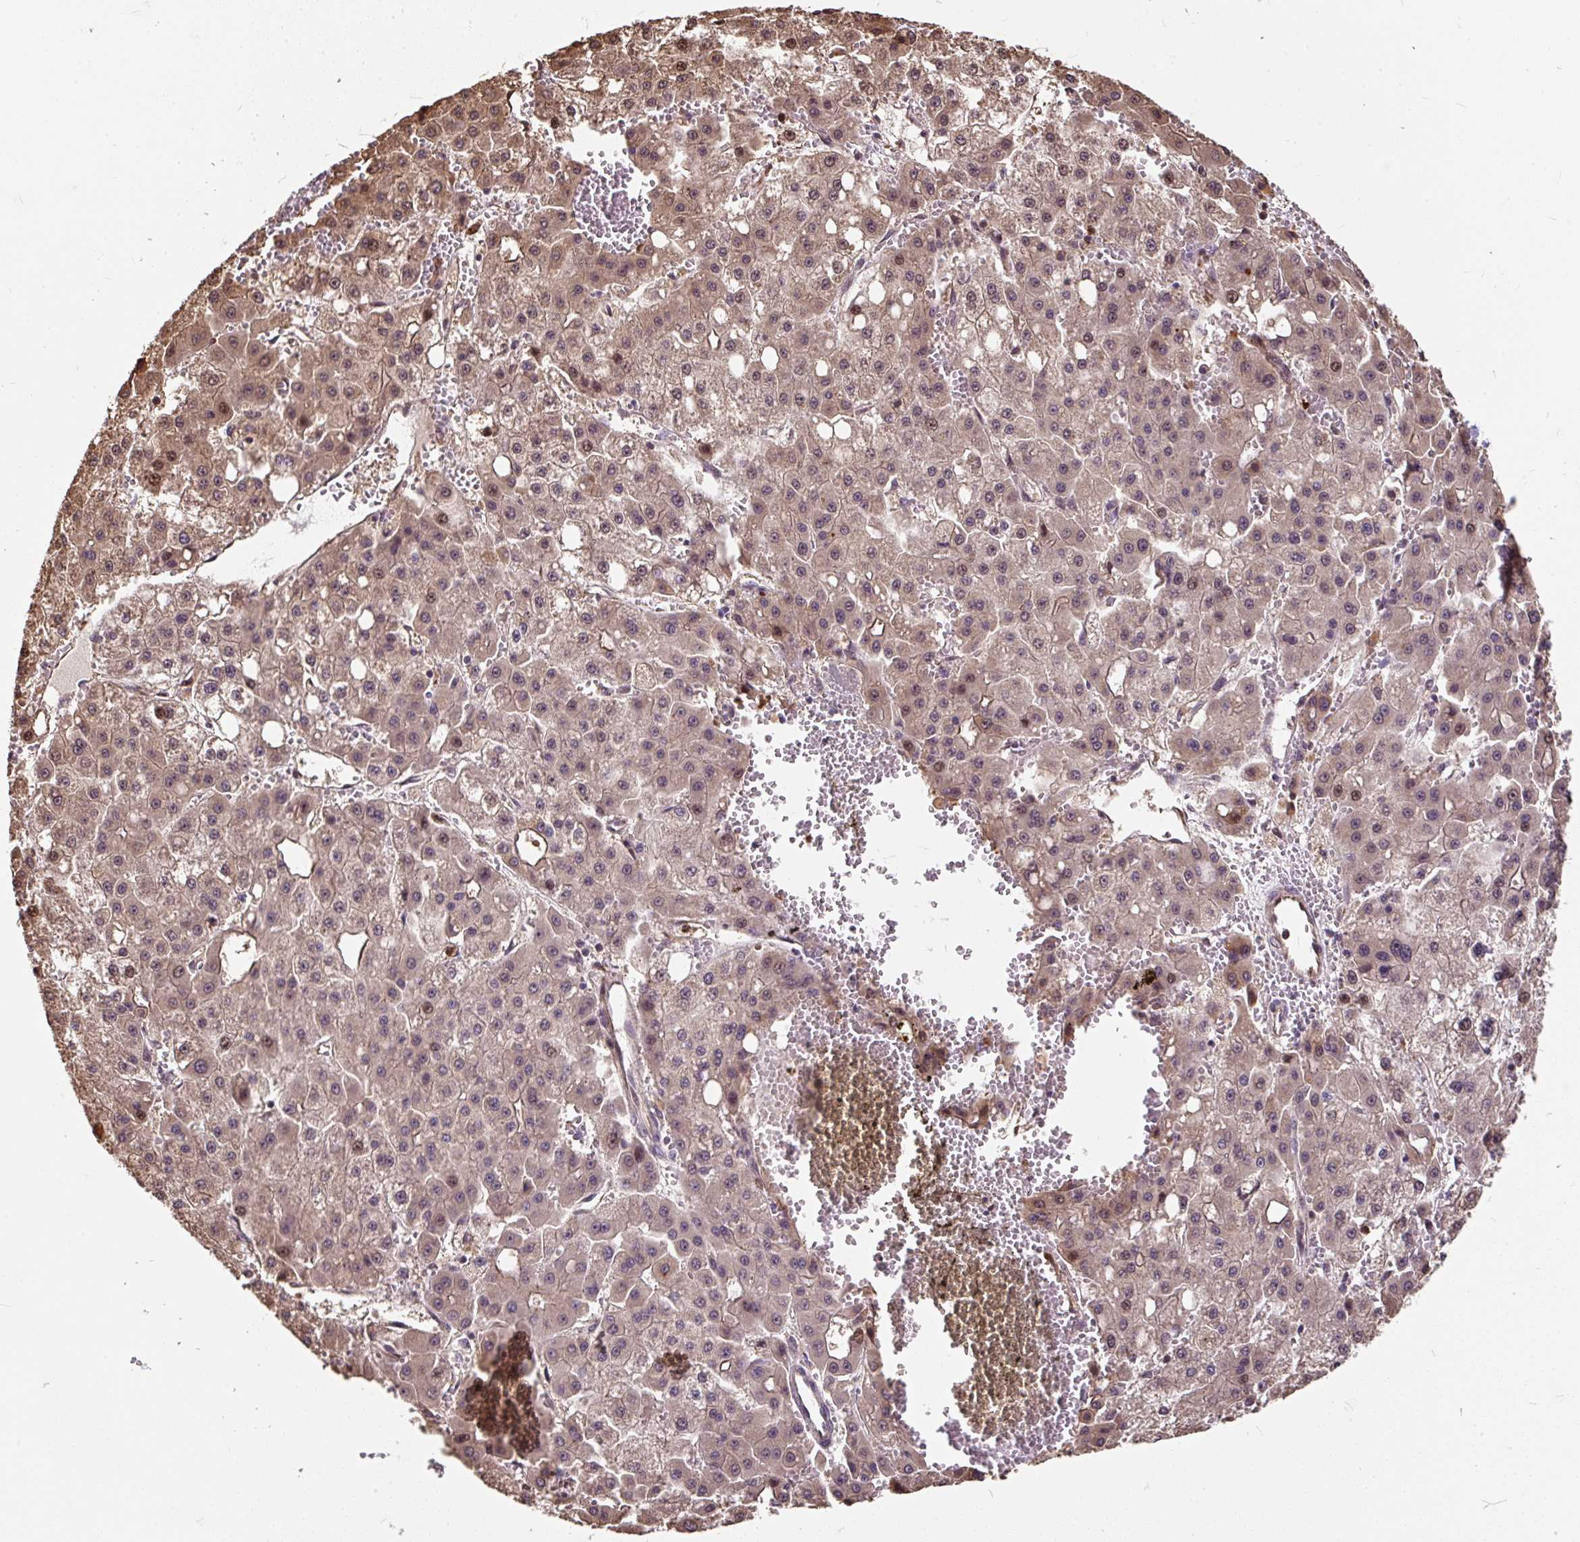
{"staining": {"intensity": "moderate", "quantity": ">75%", "location": "cytoplasmic/membranous,nuclear"}, "tissue": "liver cancer", "cell_type": "Tumor cells", "image_type": "cancer", "snomed": [{"axis": "morphology", "description": "Carcinoma, Hepatocellular, NOS"}, {"axis": "topography", "description": "Liver"}], "caption": "Immunohistochemistry (IHC) image of neoplastic tissue: liver cancer stained using immunohistochemistry (IHC) demonstrates medium levels of moderate protein expression localized specifically in the cytoplasmic/membranous and nuclear of tumor cells, appearing as a cytoplasmic/membranous and nuclear brown color.", "gene": "PUS7L", "patient": {"sex": "male", "age": 47}}